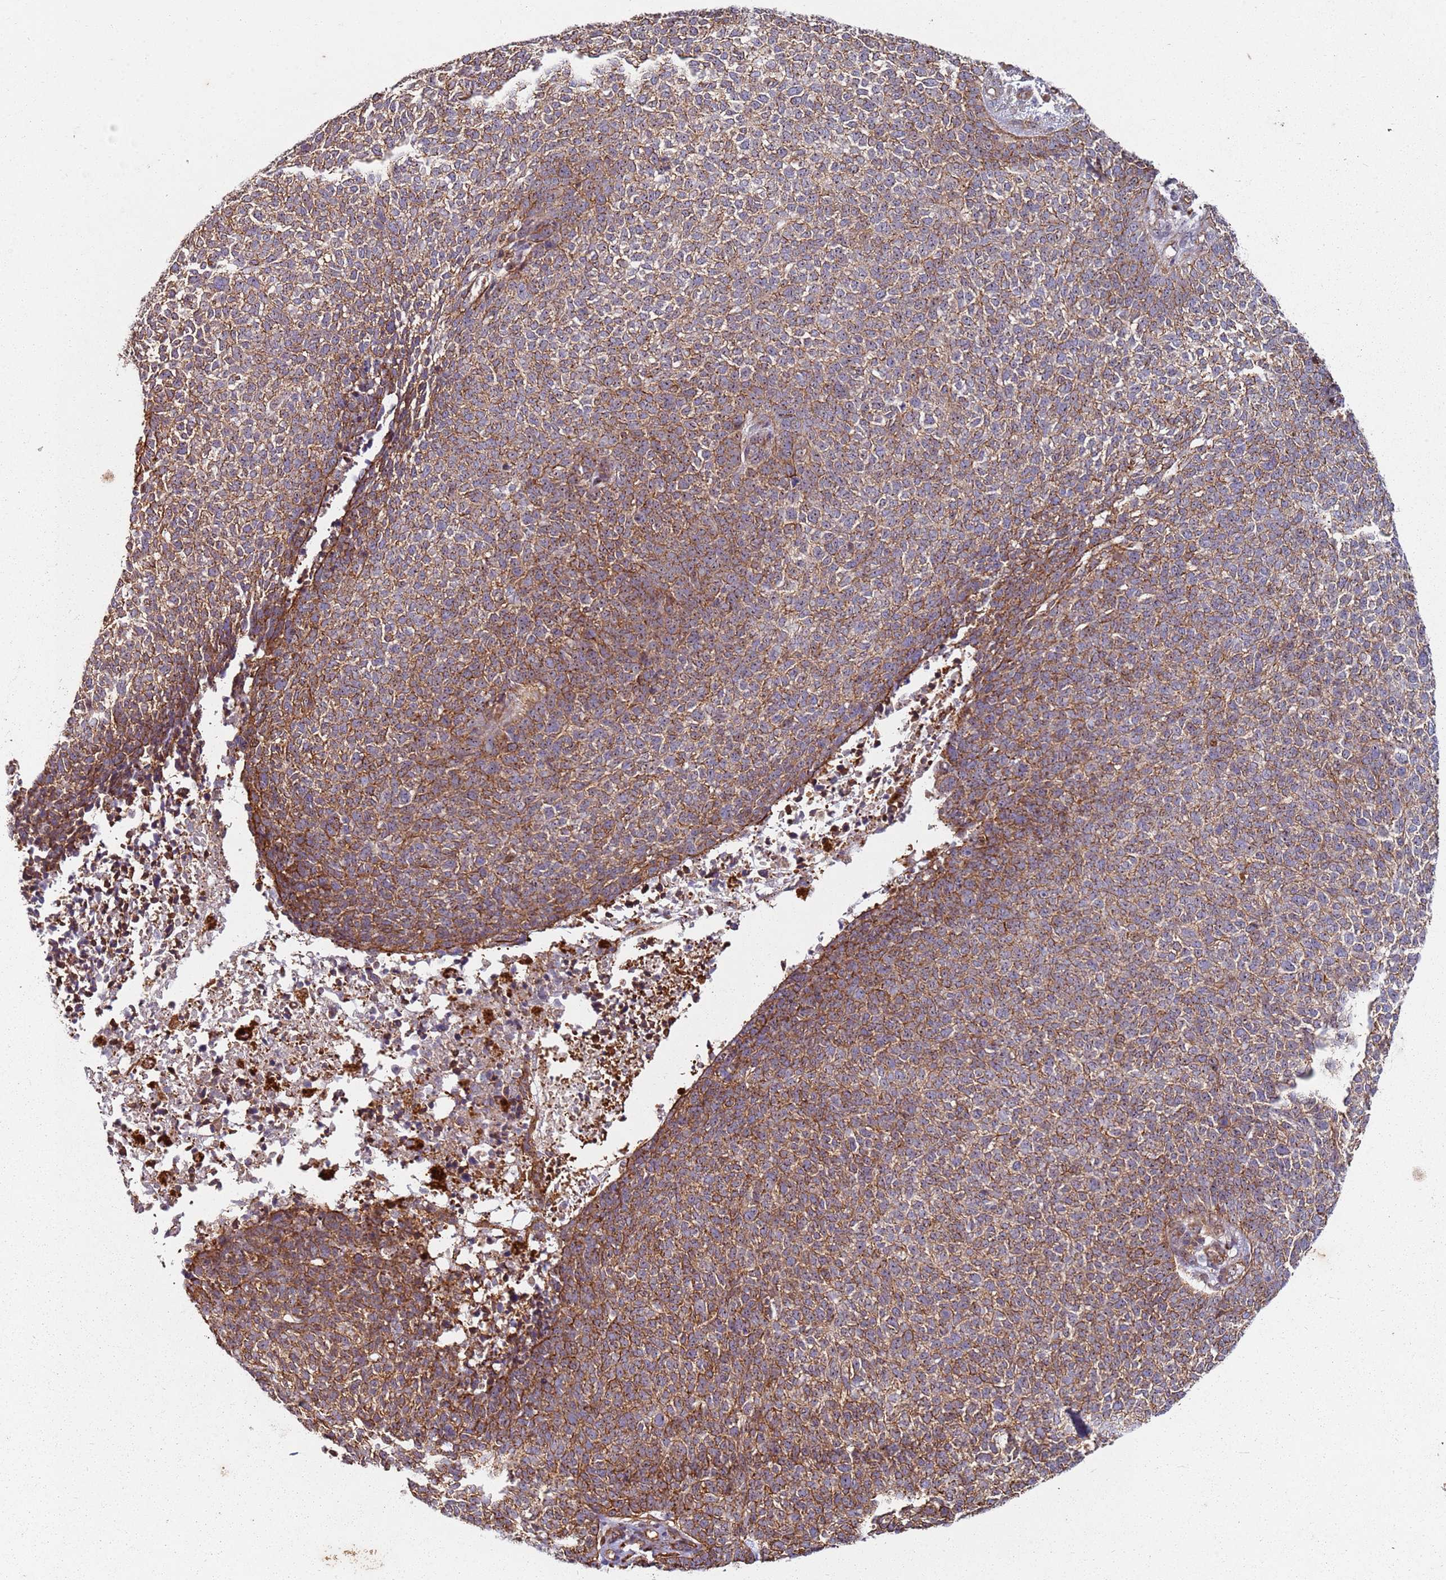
{"staining": {"intensity": "moderate", "quantity": ">75%", "location": "cytoplasmic/membranous"}, "tissue": "skin cancer", "cell_type": "Tumor cells", "image_type": "cancer", "snomed": [{"axis": "morphology", "description": "Basal cell carcinoma"}, {"axis": "topography", "description": "Skin"}], "caption": "Basal cell carcinoma (skin) tissue displays moderate cytoplasmic/membranous positivity in about >75% of tumor cells, visualized by immunohistochemistry.", "gene": "C2CD4B", "patient": {"sex": "female", "age": 84}}